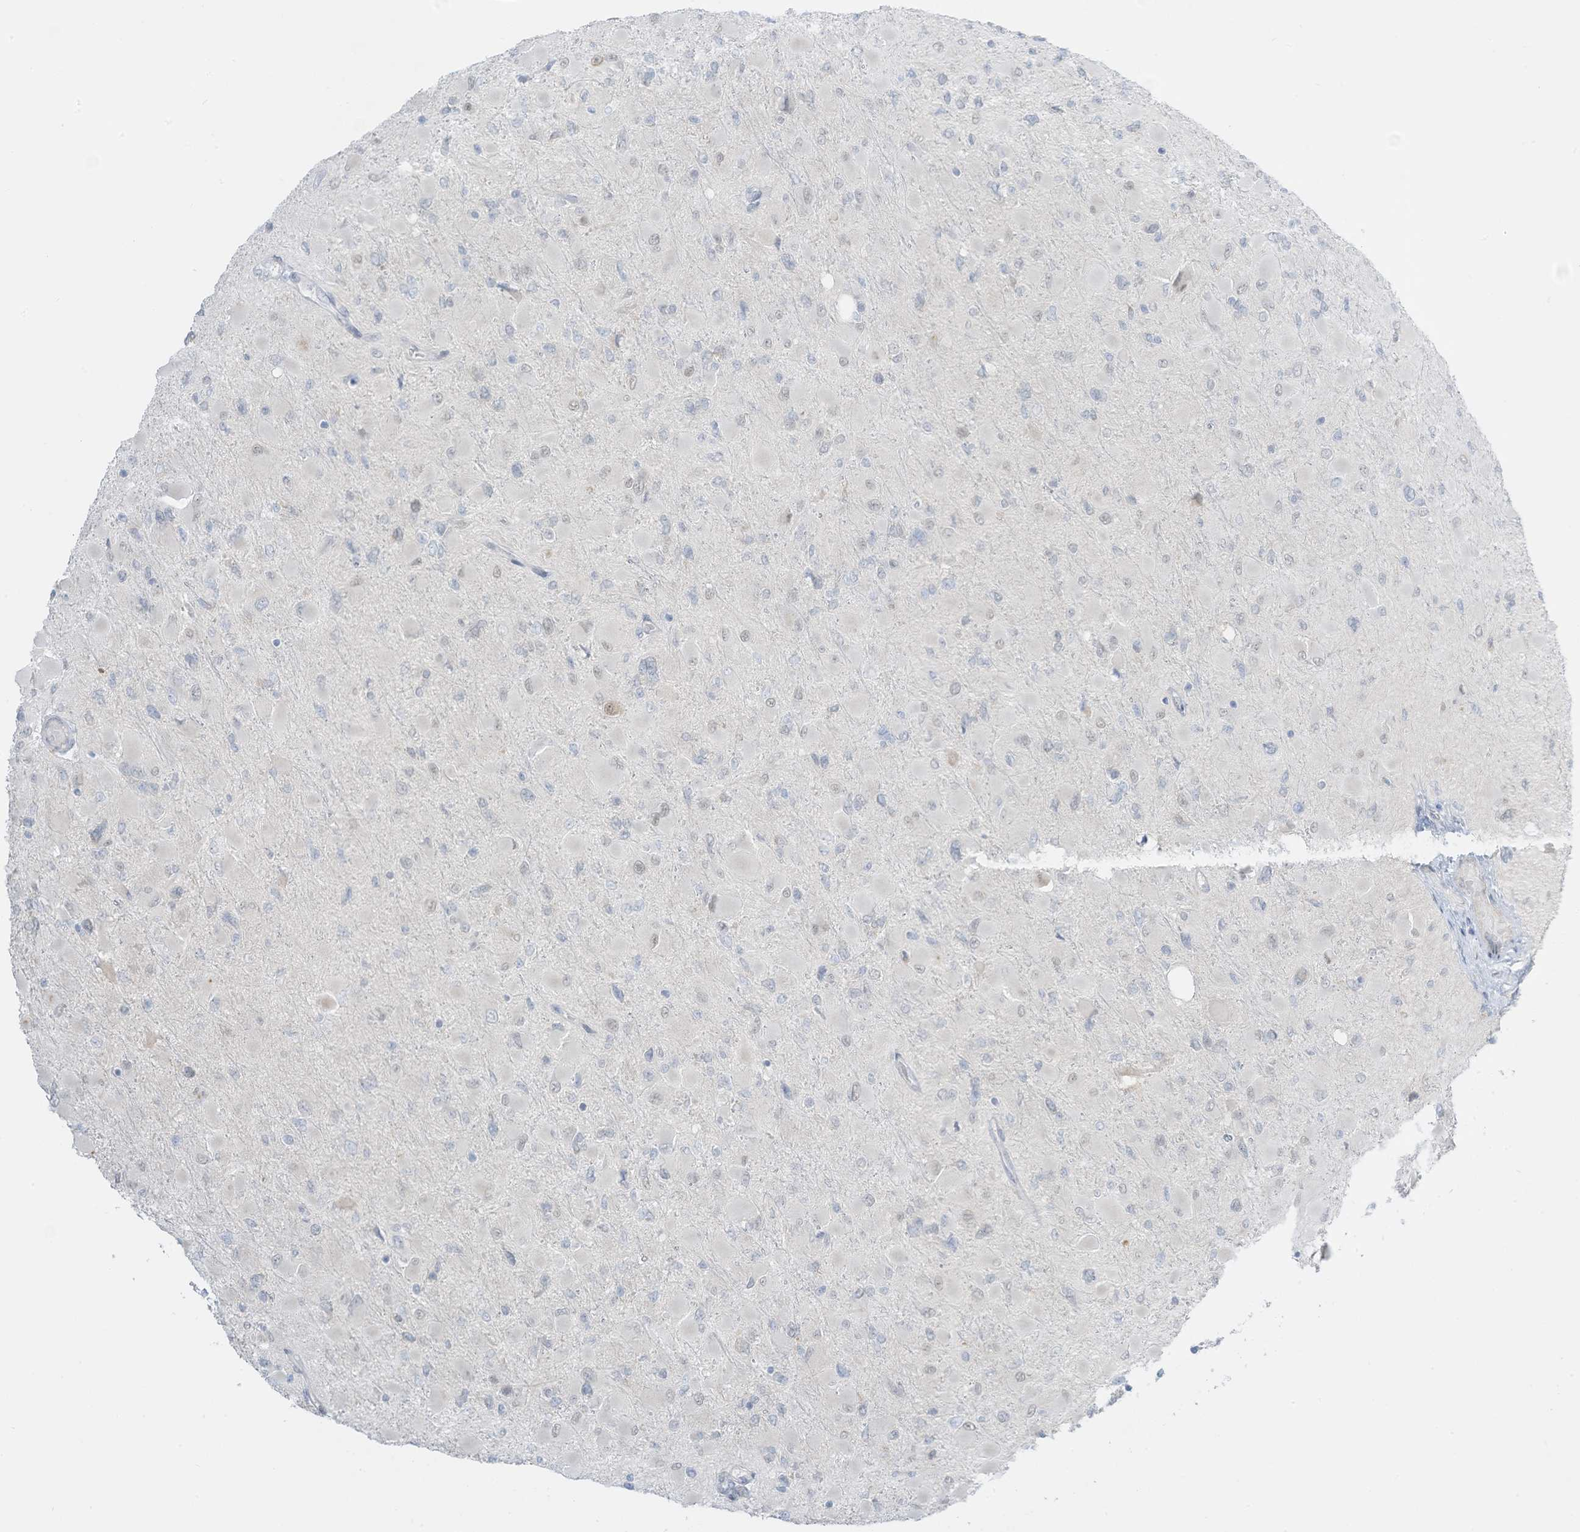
{"staining": {"intensity": "weak", "quantity": "<25%", "location": "nuclear"}, "tissue": "glioma", "cell_type": "Tumor cells", "image_type": "cancer", "snomed": [{"axis": "morphology", "description": "Glioma, malignant, High grade"}, {"axis": "topography", "description": "Cerebral cortex"}], "caption": "The micrograph shows no significant staining in tumor cells of glioma.", "gene": "ASPRV1", "patient": {"sex": "female", "age": 36}}